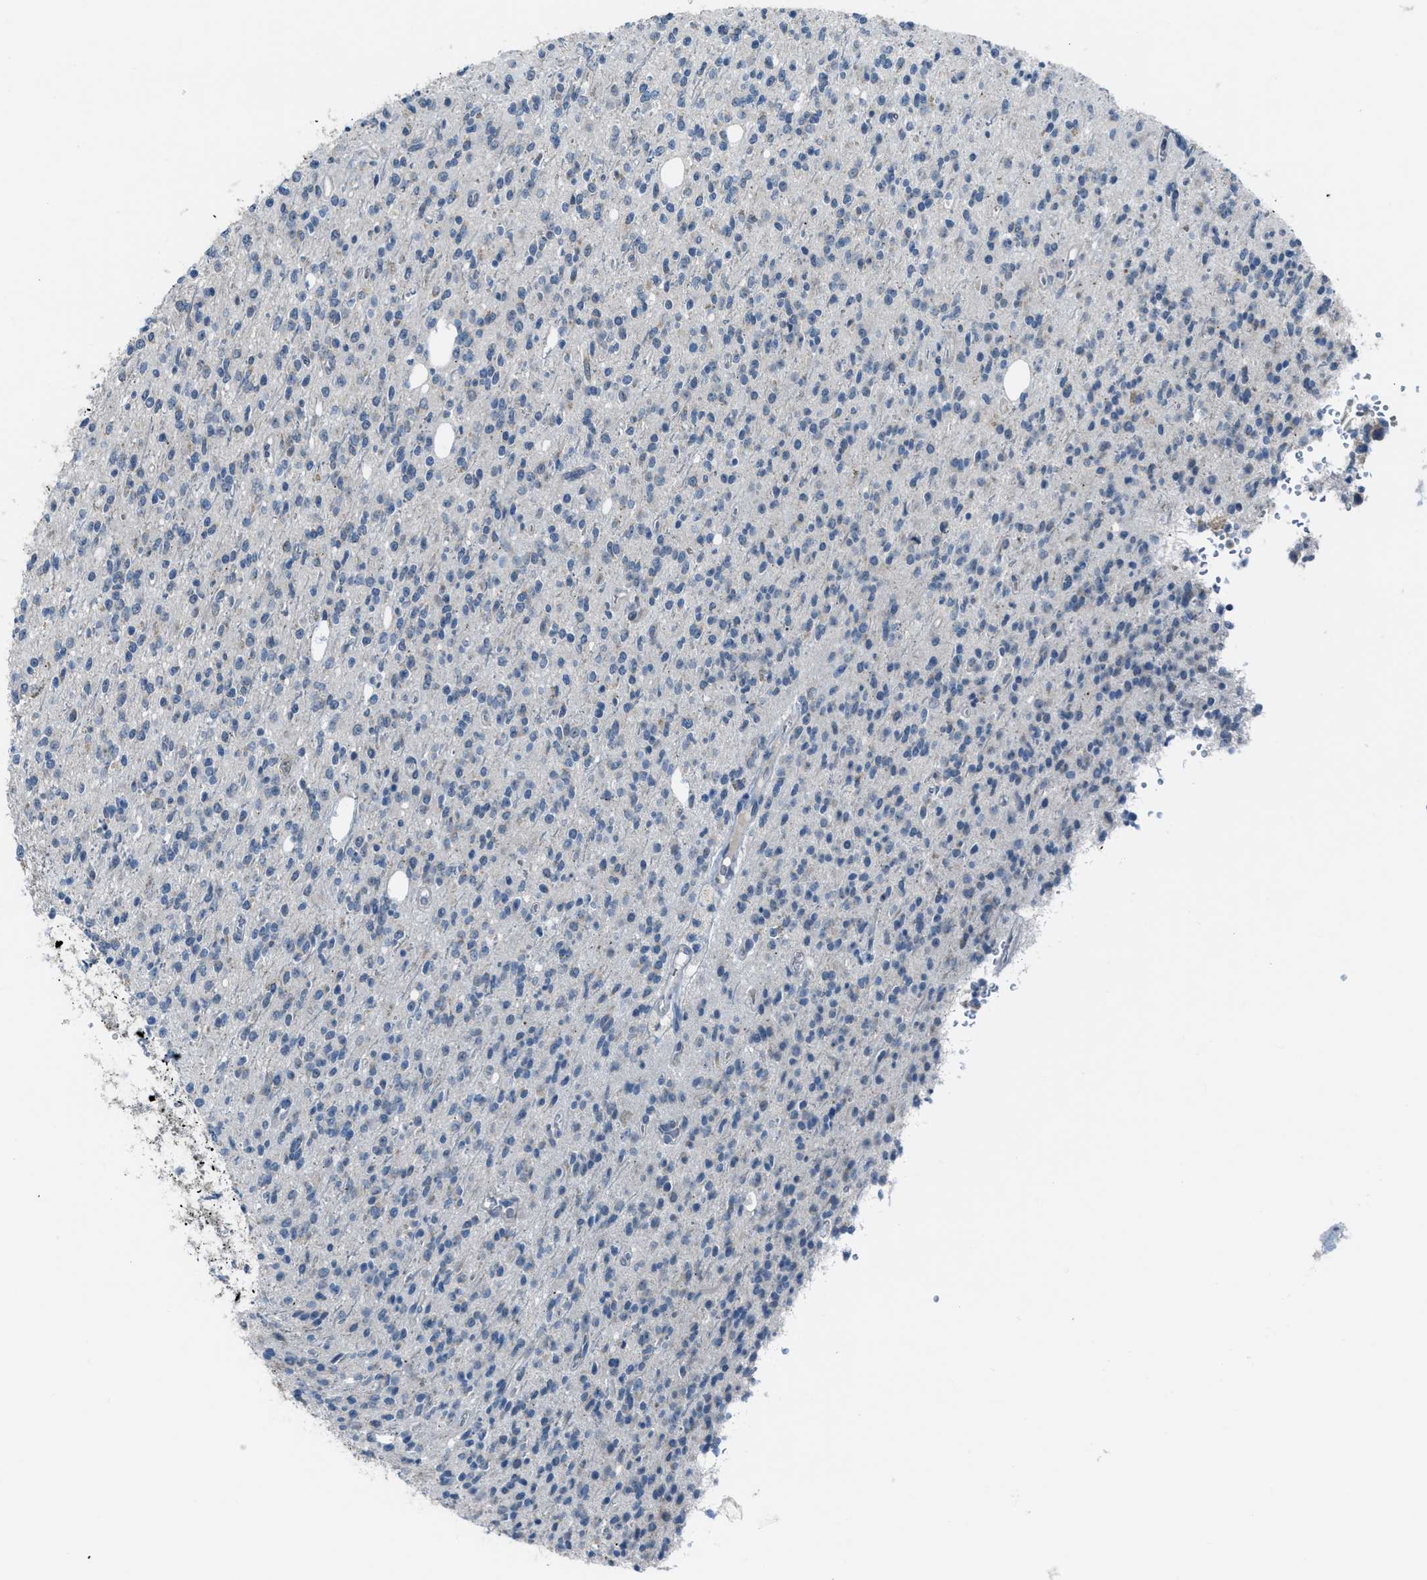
{"staining": {"intensity": "negative", "quantity": "none", "location": "none"}, "tissue": "glioma", "cell_type": "Tumor cells", "image_type": "cancer", "snomed": [{"axis": "morphology", "description": "Glioma, malignant, High grade"}, {"axis": "topography", "description": "Brain"}], "caption": "Human malignant high-grade glioma stained for a protein using immunohistochemistry (IHC) demonstrates no positivity in tumor cells.", "gene": "CDON", "patient": {"sex": "male", "age": 34}}